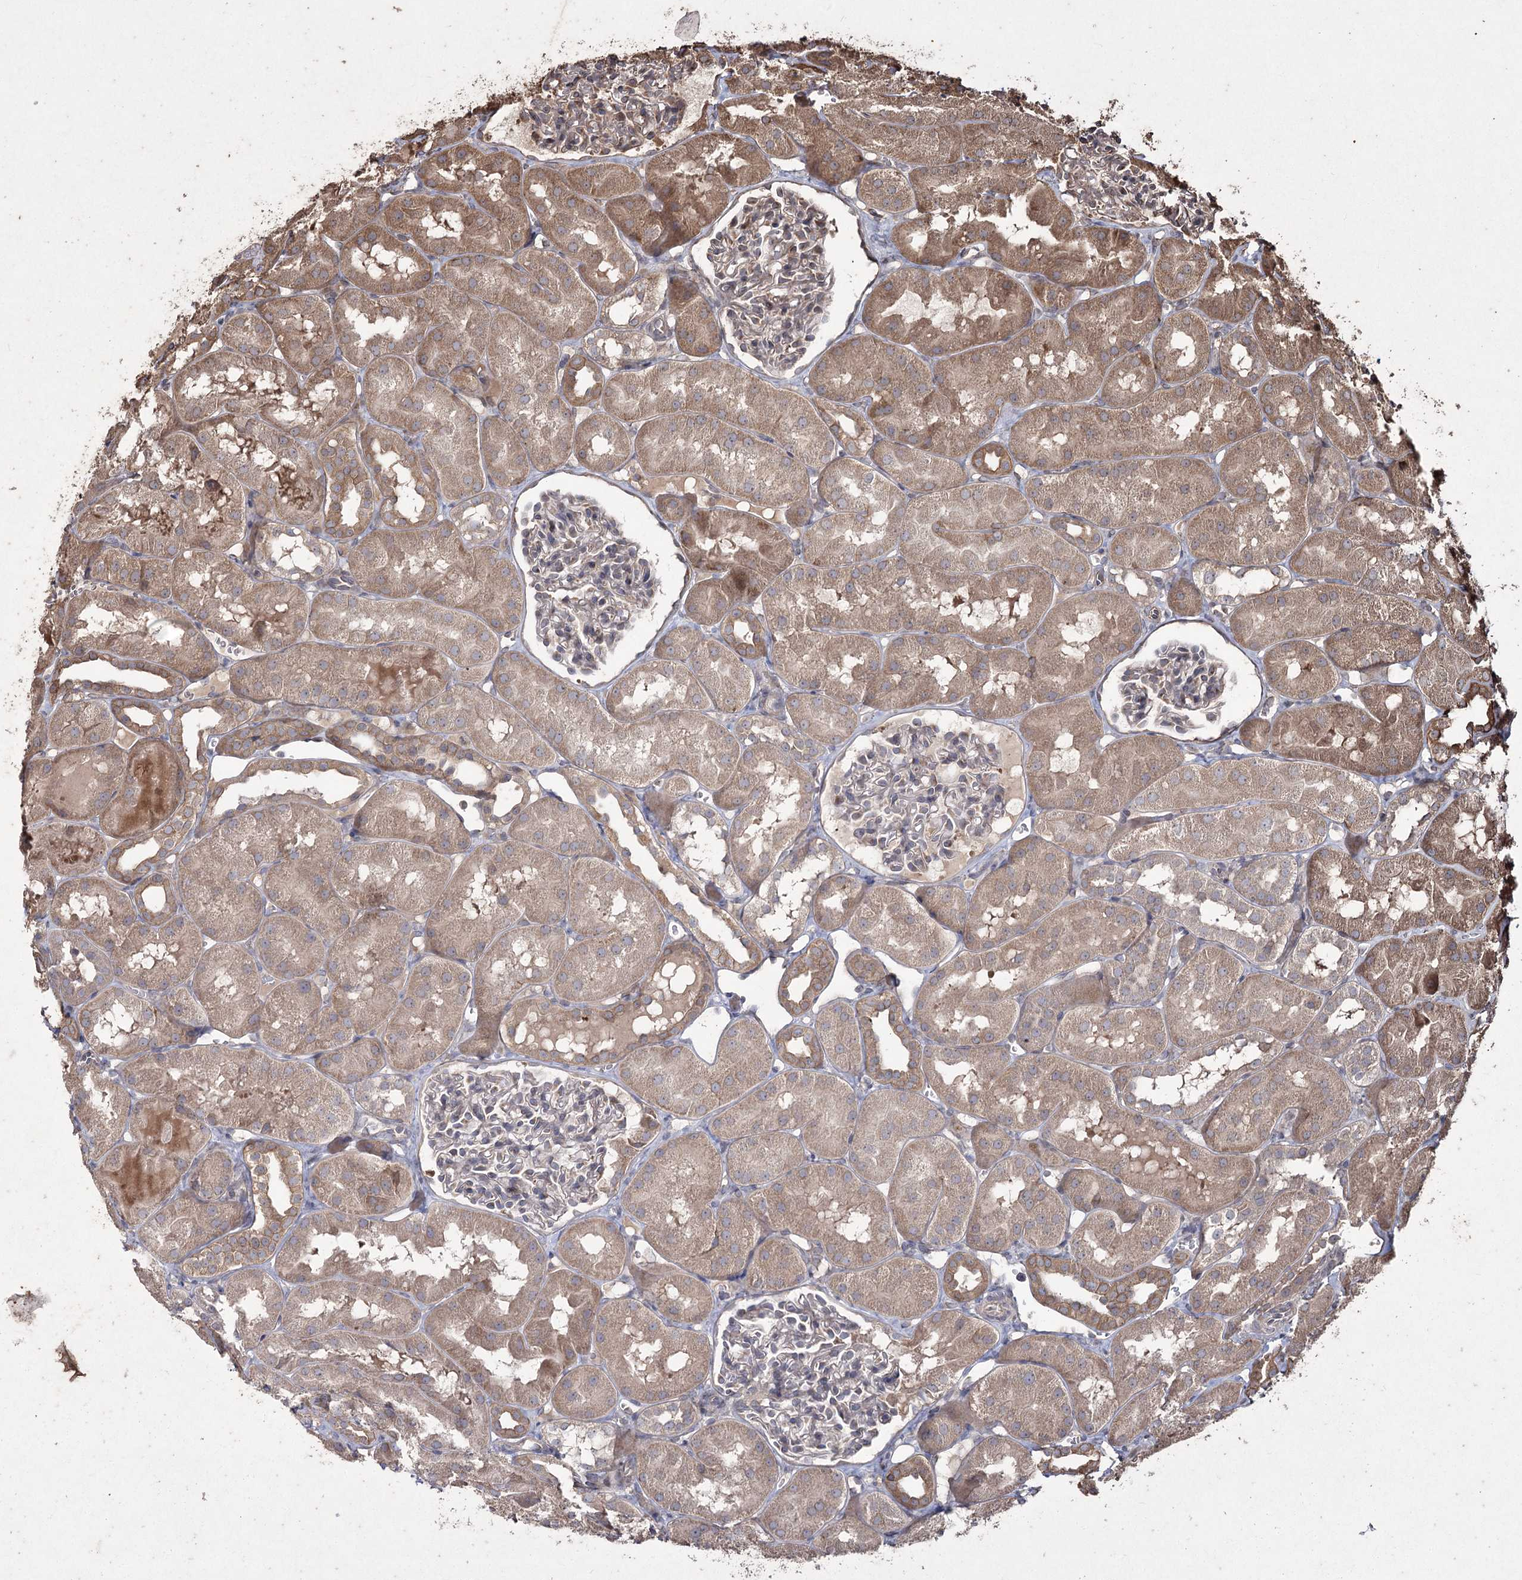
{"staining": {"intensity": "negative", "quantity": "none", "location": "none"}, "tissue": "kidney", "cell_type": "Cells in glomeruli", "image_type": "normal", "snomed": [{"axis": "morphology", "description": "Normal tissue, NOS"}, {"axis": "topography", "description": "Kidney"}, {"axis": "topography", "description": "Urinary bladder"}], "caption": "The IHC image has no significant staining in cells in glomeruli of kidney.", "gene": "PRC1", "patient": {"sex": "male", "age": 16}}